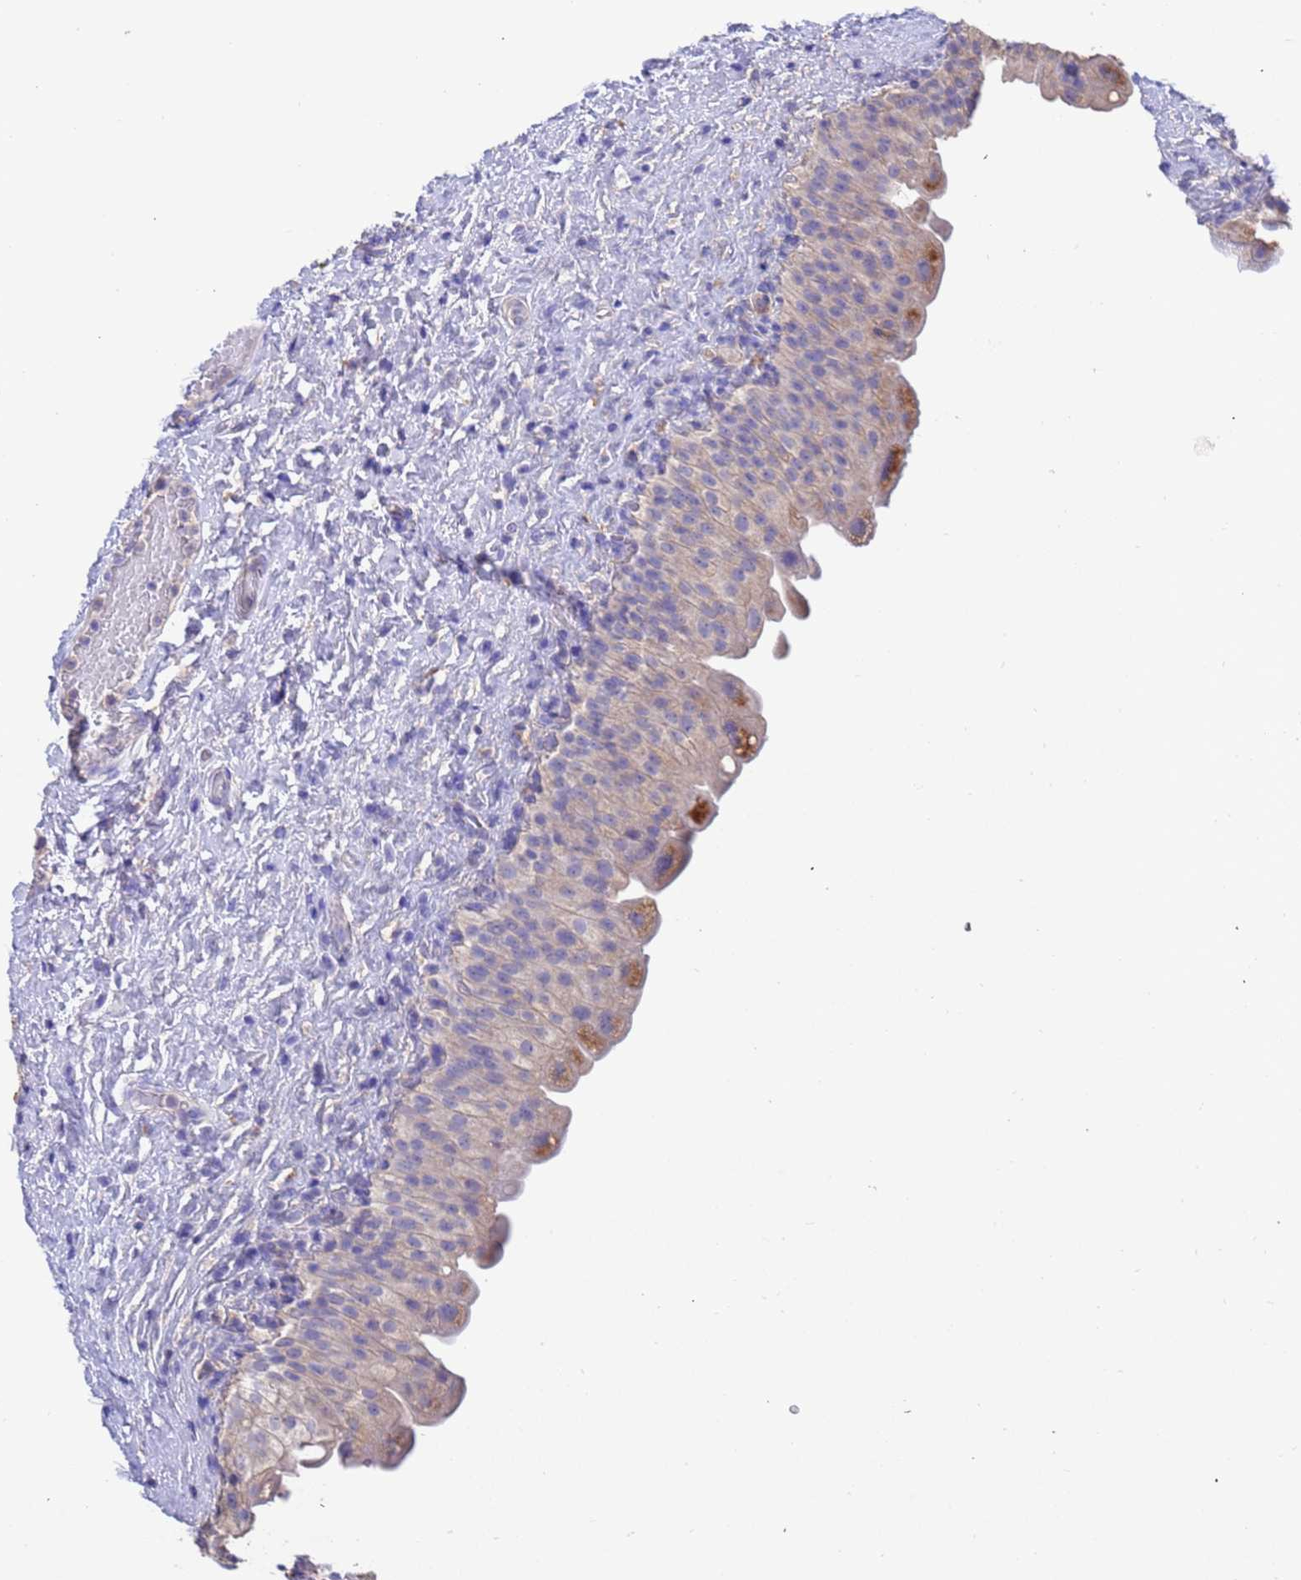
{"staining": {"intensity": "moderate", "quantity": "<25%", "location": "cytoplasmic/membranous"}, "tissue": "urinary bladder", "cell_type": "Urothelial cells", "image_type": "normal", "snomed": [{"axis": "morphology", "description": "Normal tissue, NOS"}, {"axis": "topography", "description": "Urinary bladder"}], "caption": "A high-resolution image shows IHC staining of benign urinary bladder, which displays moderate cytoplasmic/membranous expression in approximately <25% of urothelial cells. The protein of interest is stained brown, and the nuclei are stained in blue (DAB (3,3'-diaminobenzidine) IHC with brightfield microscopy, high magnification).", "gene": "SRL", "patient": {"sex": "female", "age": 27}}